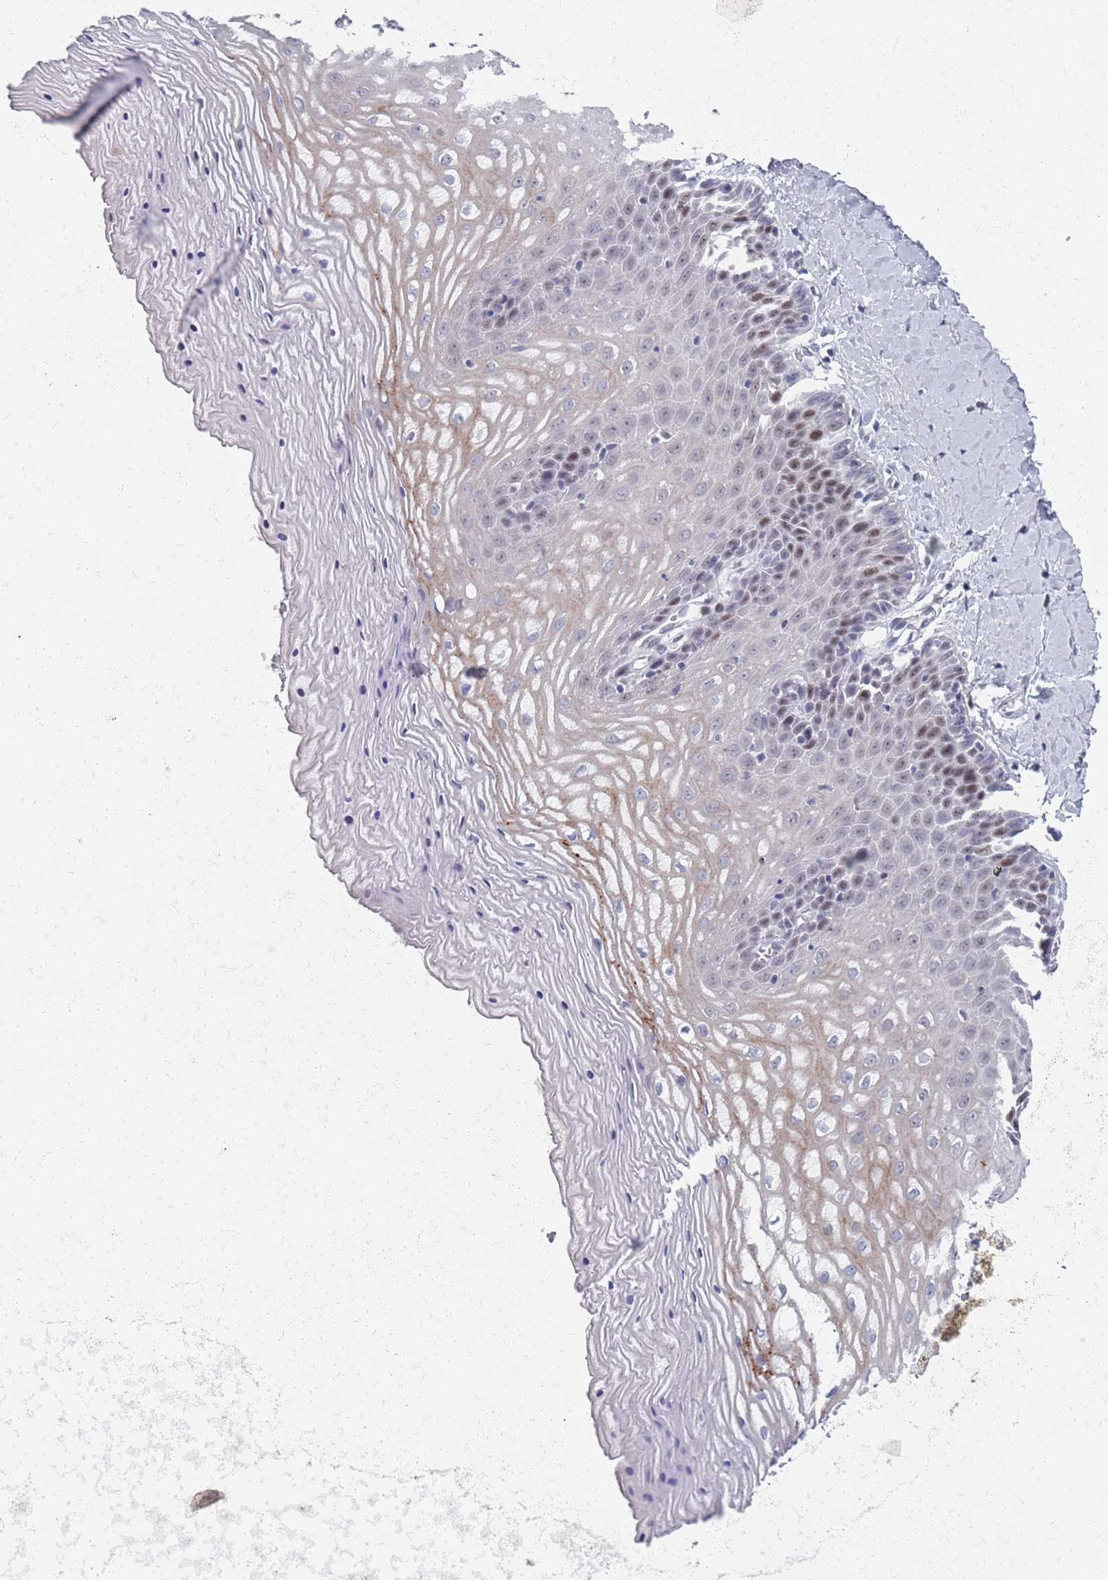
{"staining": {"intensity": "moderate", "quantity": "<25%", "location": "cytoplasmic/membranous,nuclear"}, "tissue": "vagina", "cell_type": "Squamous epithelial cells", "image_type": "normal", "snomed": [{"axis": "morphology", "description": "Normal tissue, NOS"}, {"axis": "topography", "description": "Vagina"}], "caption": "DAB (3,3'-diaminobenzidine) immunohistochemical staining of benign vagina exhibits moderate cytoplasmic/membranous,nuclear protein expression in approximately <25% of squamous epithelial cells.", "gene": "SAMD1", "patient": {"sex": "female", "age": 65}}